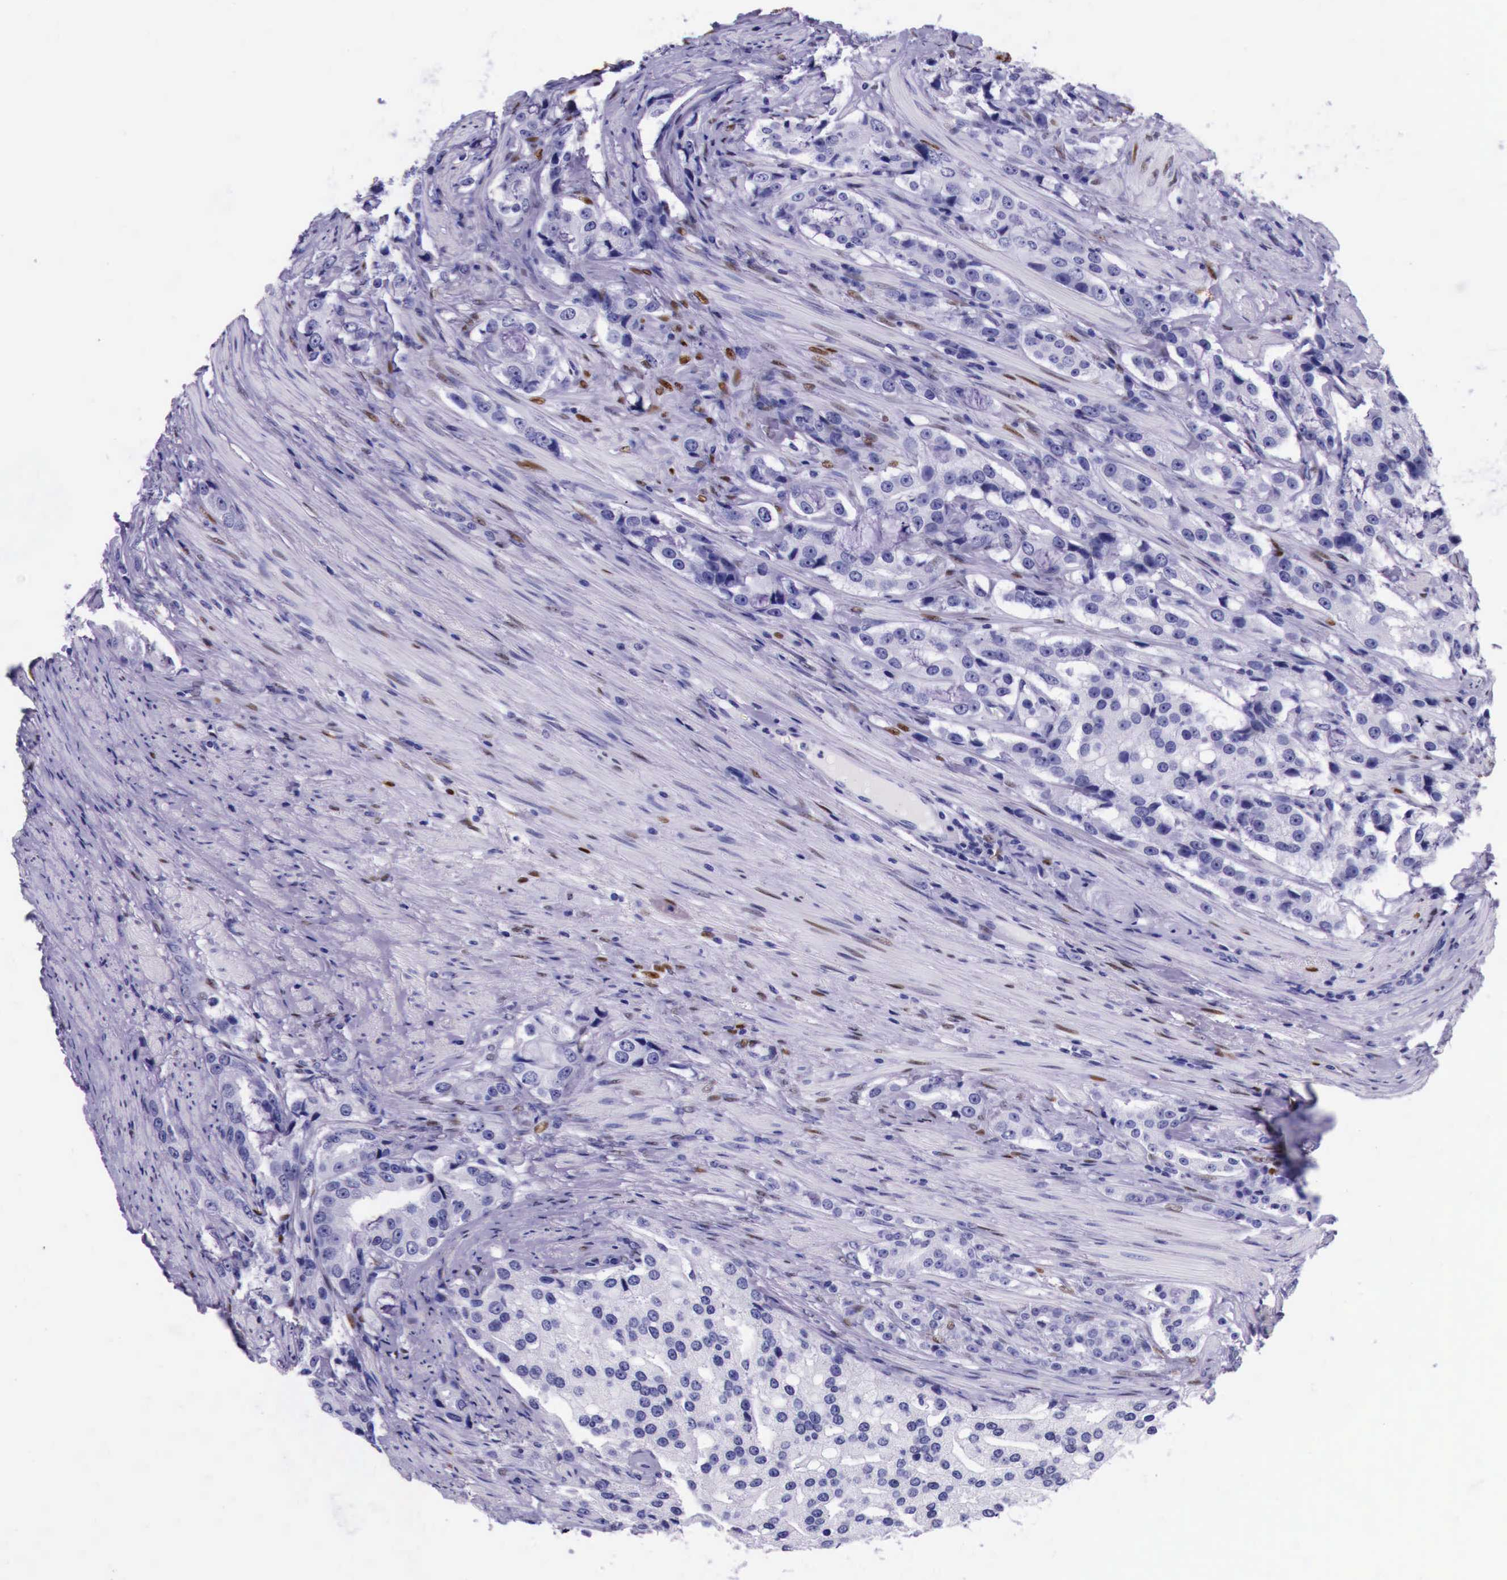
{"staining": {"intensity": "negative", "quantity": "none", "location": "none"}, "tissue": "prostate cancer", "cell_type": "Tumor cells", "image_type": "cancer", "snomed": [{"axis": "morphology", "description": "Adenocarcinoma, Medium grade"}, {"axis": "topography", "description": "Prostate"}], "caption": "High power microscopy histopathology image of an immunohistochemistry image of prostate cancer (adenocarcinoma (medium-grade)), revealing no significant positivity in tumor cells.", "gene": "ESR1", "patient": {"sex": "male", "age": 72}}